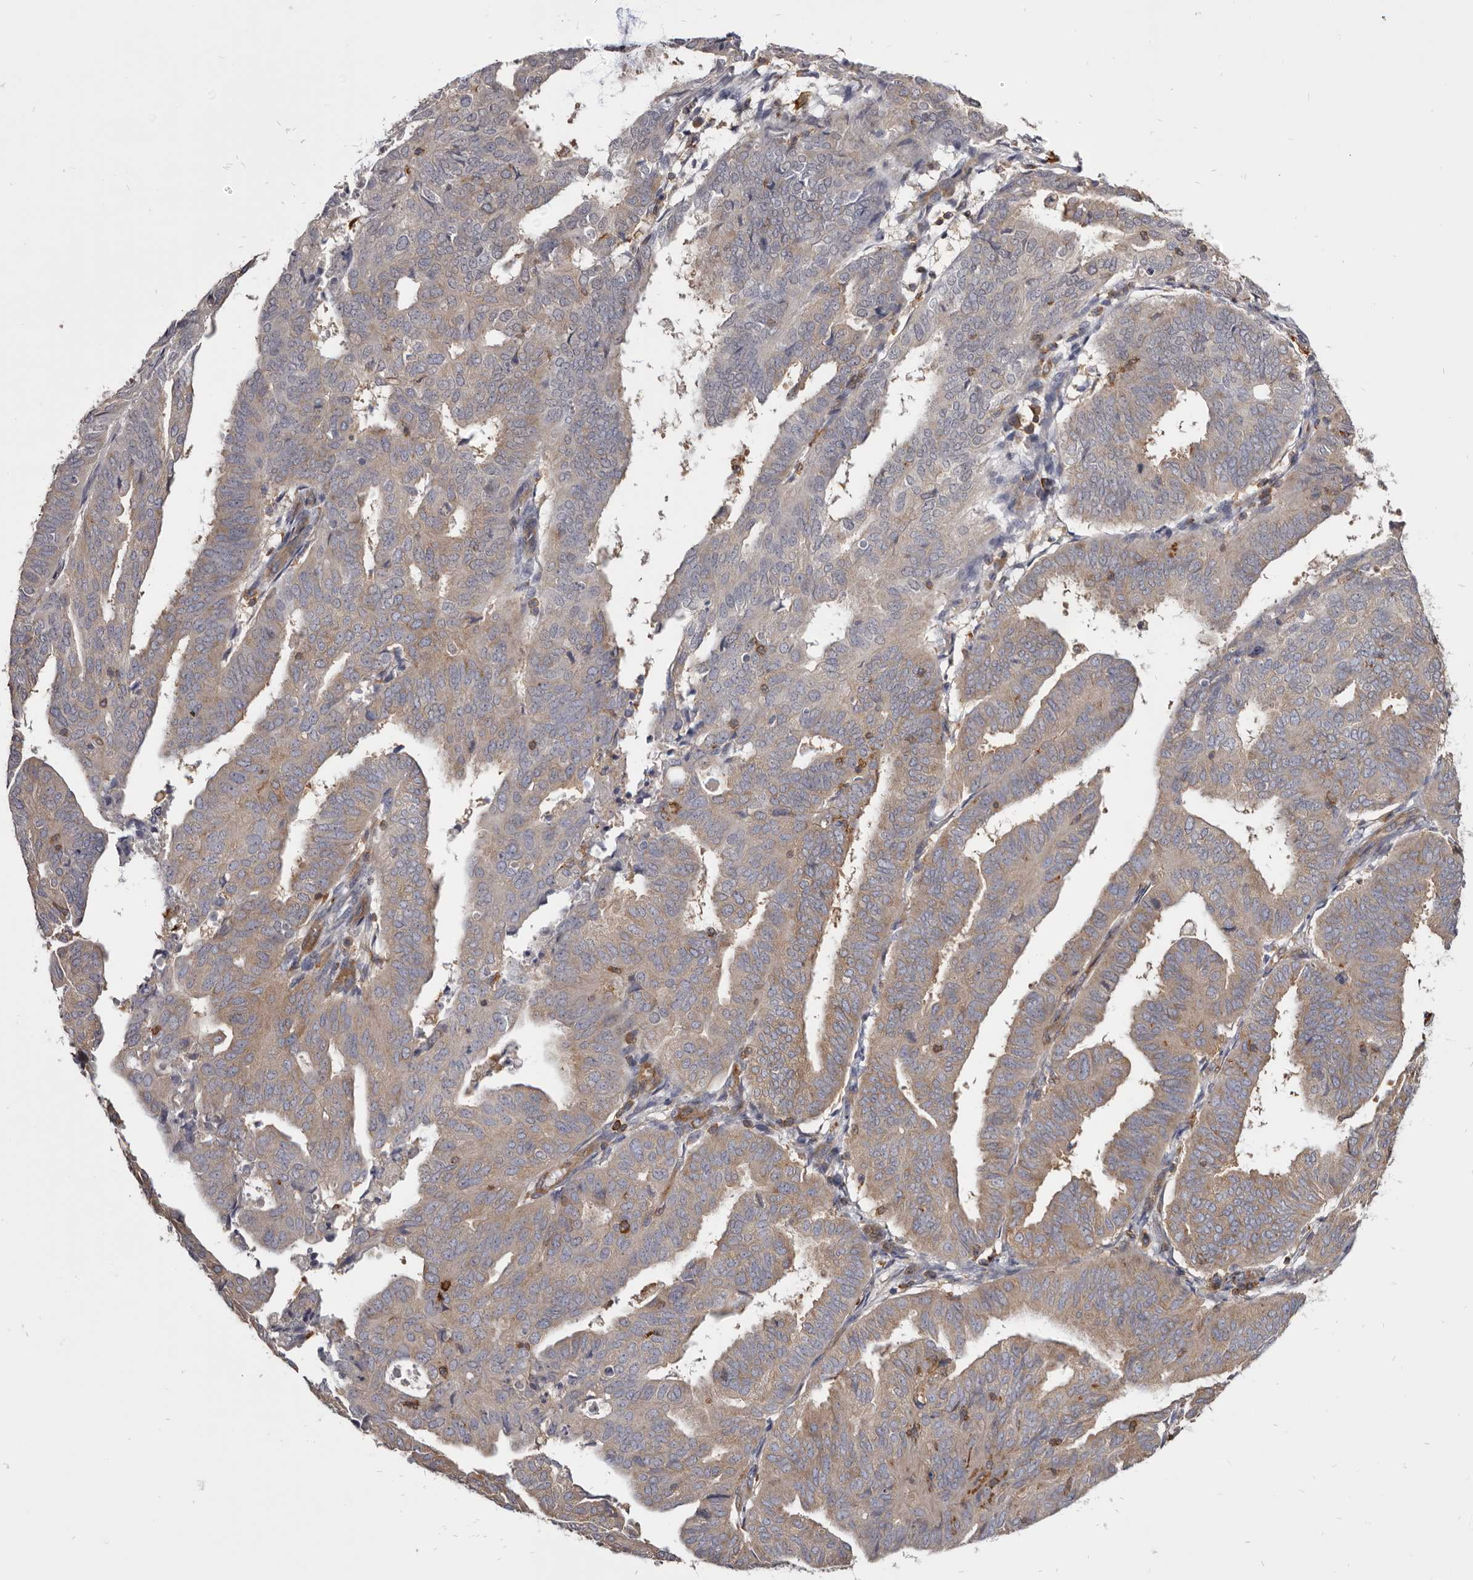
{"staining": {"intensity": "moderate", "quantity": ">75%", "location": "cytoplasmic/membranous"}, "tissue": "endometrial cancer", "cell_type": "Tumor cells", "image_type": "cancer", "snomed": [{"axis": "morphology", "description": "Adenocarcinoma, NOS"}, {"axis": "topography", "description": "Uterus"}], "caption": "This is an image of IHC staining of endometrial cancer (adenocarcinoma), which shows moderate staining in the cytoplasmic/membranous of tumor cells.", "gene": "CBL", "patient": {"sex": "female", "age": 77}}